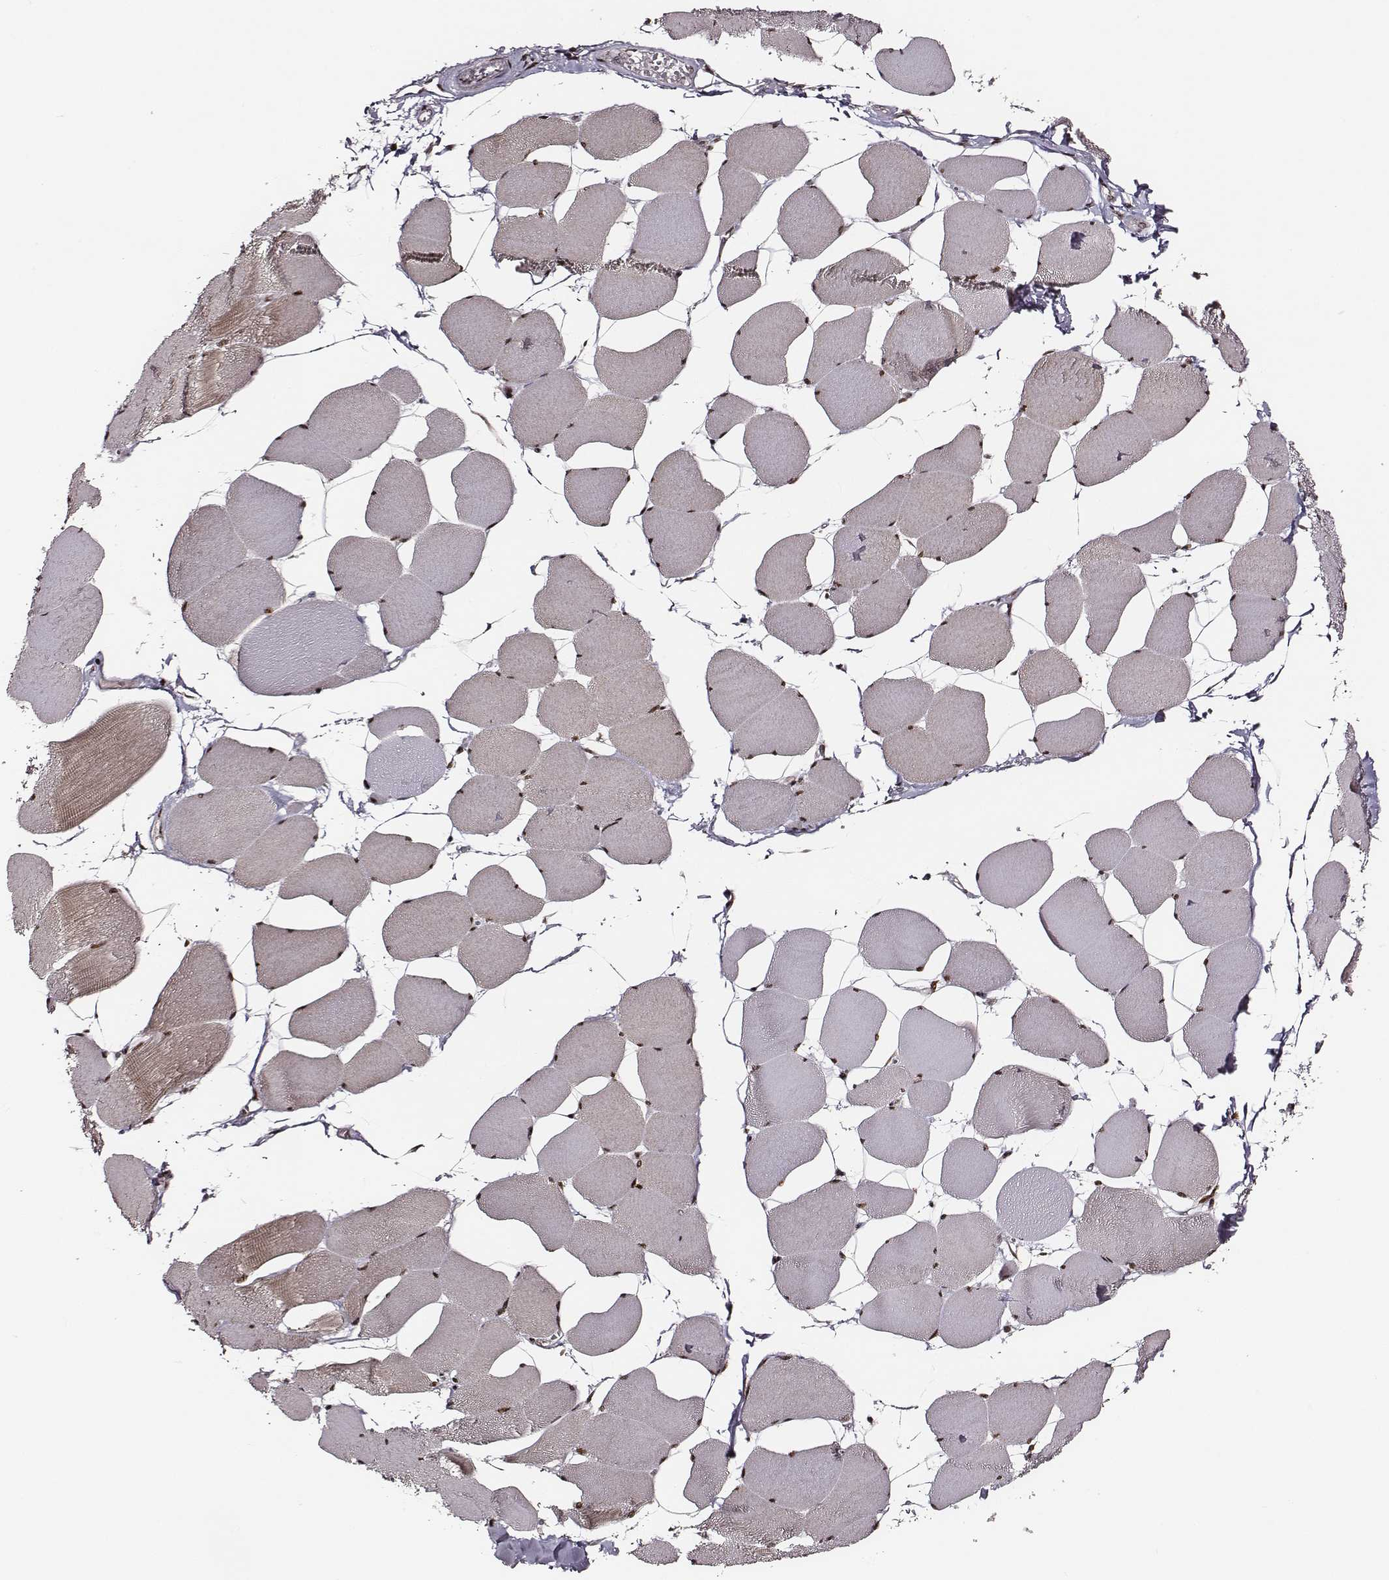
{"staining": {"intensity": "strong", "quantity": ">75%", "location": "nuclear"}, "tissue": "skeletal muscle", "cell_type": "Myocytes", "image_type": "normal", "snomed": [{"axis": "morphology", "description": "Normal tissue, NOS"}, {"axis": "topography", "description": "Skeletal muscle"}], "caption": "Immunohistochemical staining of benign skeletal muscle displays strong nuclear protein expression in about >75% of myocytes.", "gene": "PPARA", "patient": {"sex": "female", "age": 75}}